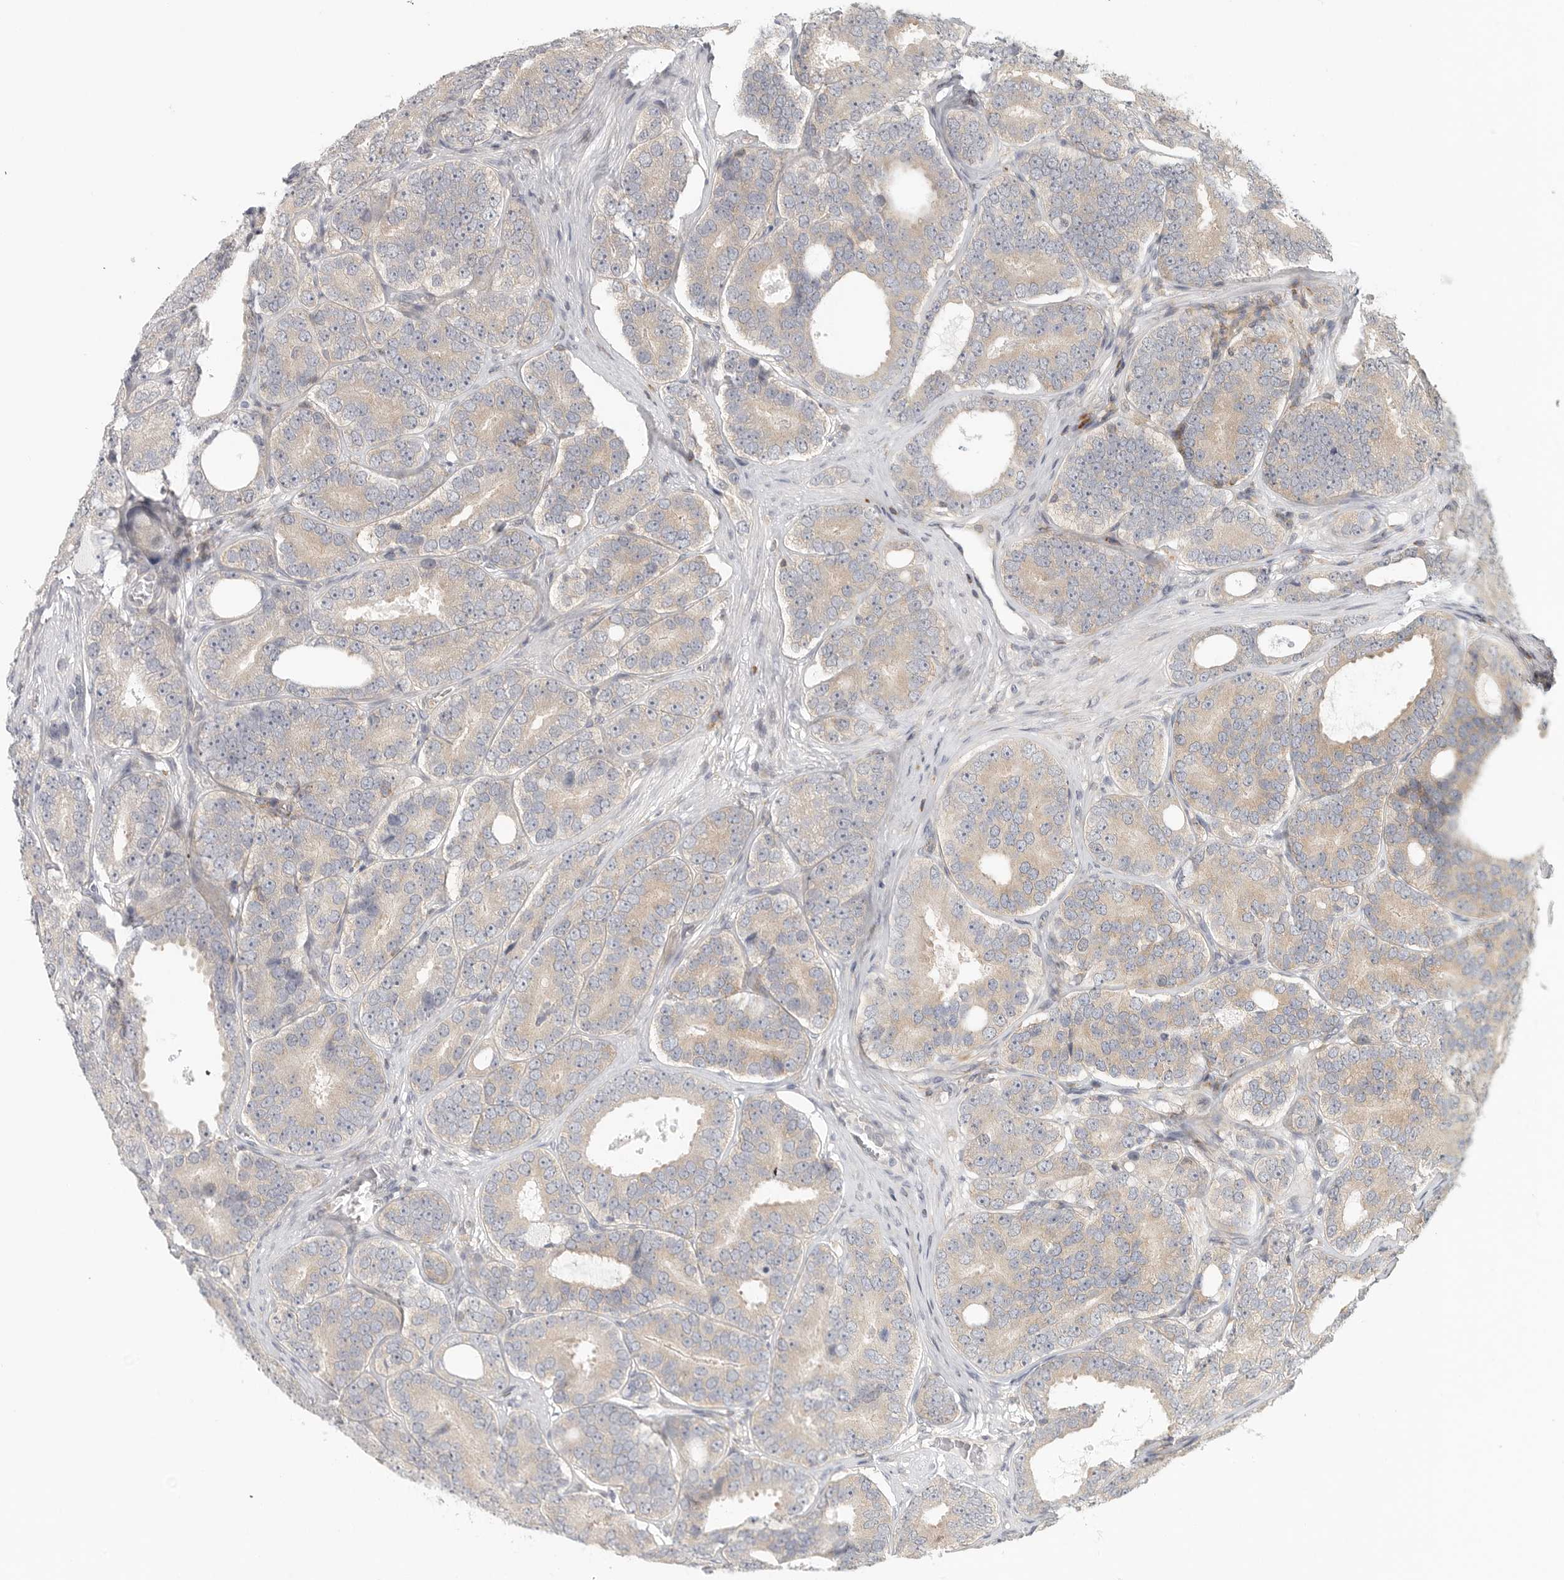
{"staining": {"intensity": "weak", "quantity": "<25%", "location": "cytoplasmic/membranous"}, "tissue": "prostate cancer", "cell_type": "Tumor cells", "image_type": "cancer", "snomed": [{"axis": "morphology", "description": "Adenocarcinoma, High grade"}, {"axis": "topography", "description": "Prostate"}], "caption": "This is a micrograph of immunohistochemistry (IHC) staining of high-grade adenocarcinoma (prostate), which shows no expression in tumor cells. (Brightfield microscopy of DAB (3,3'-diaminobenzidine) immunohistochemistry at high magnification).", "gene": "HDAC6", "patient": {"sex": "male", "age": 56}}